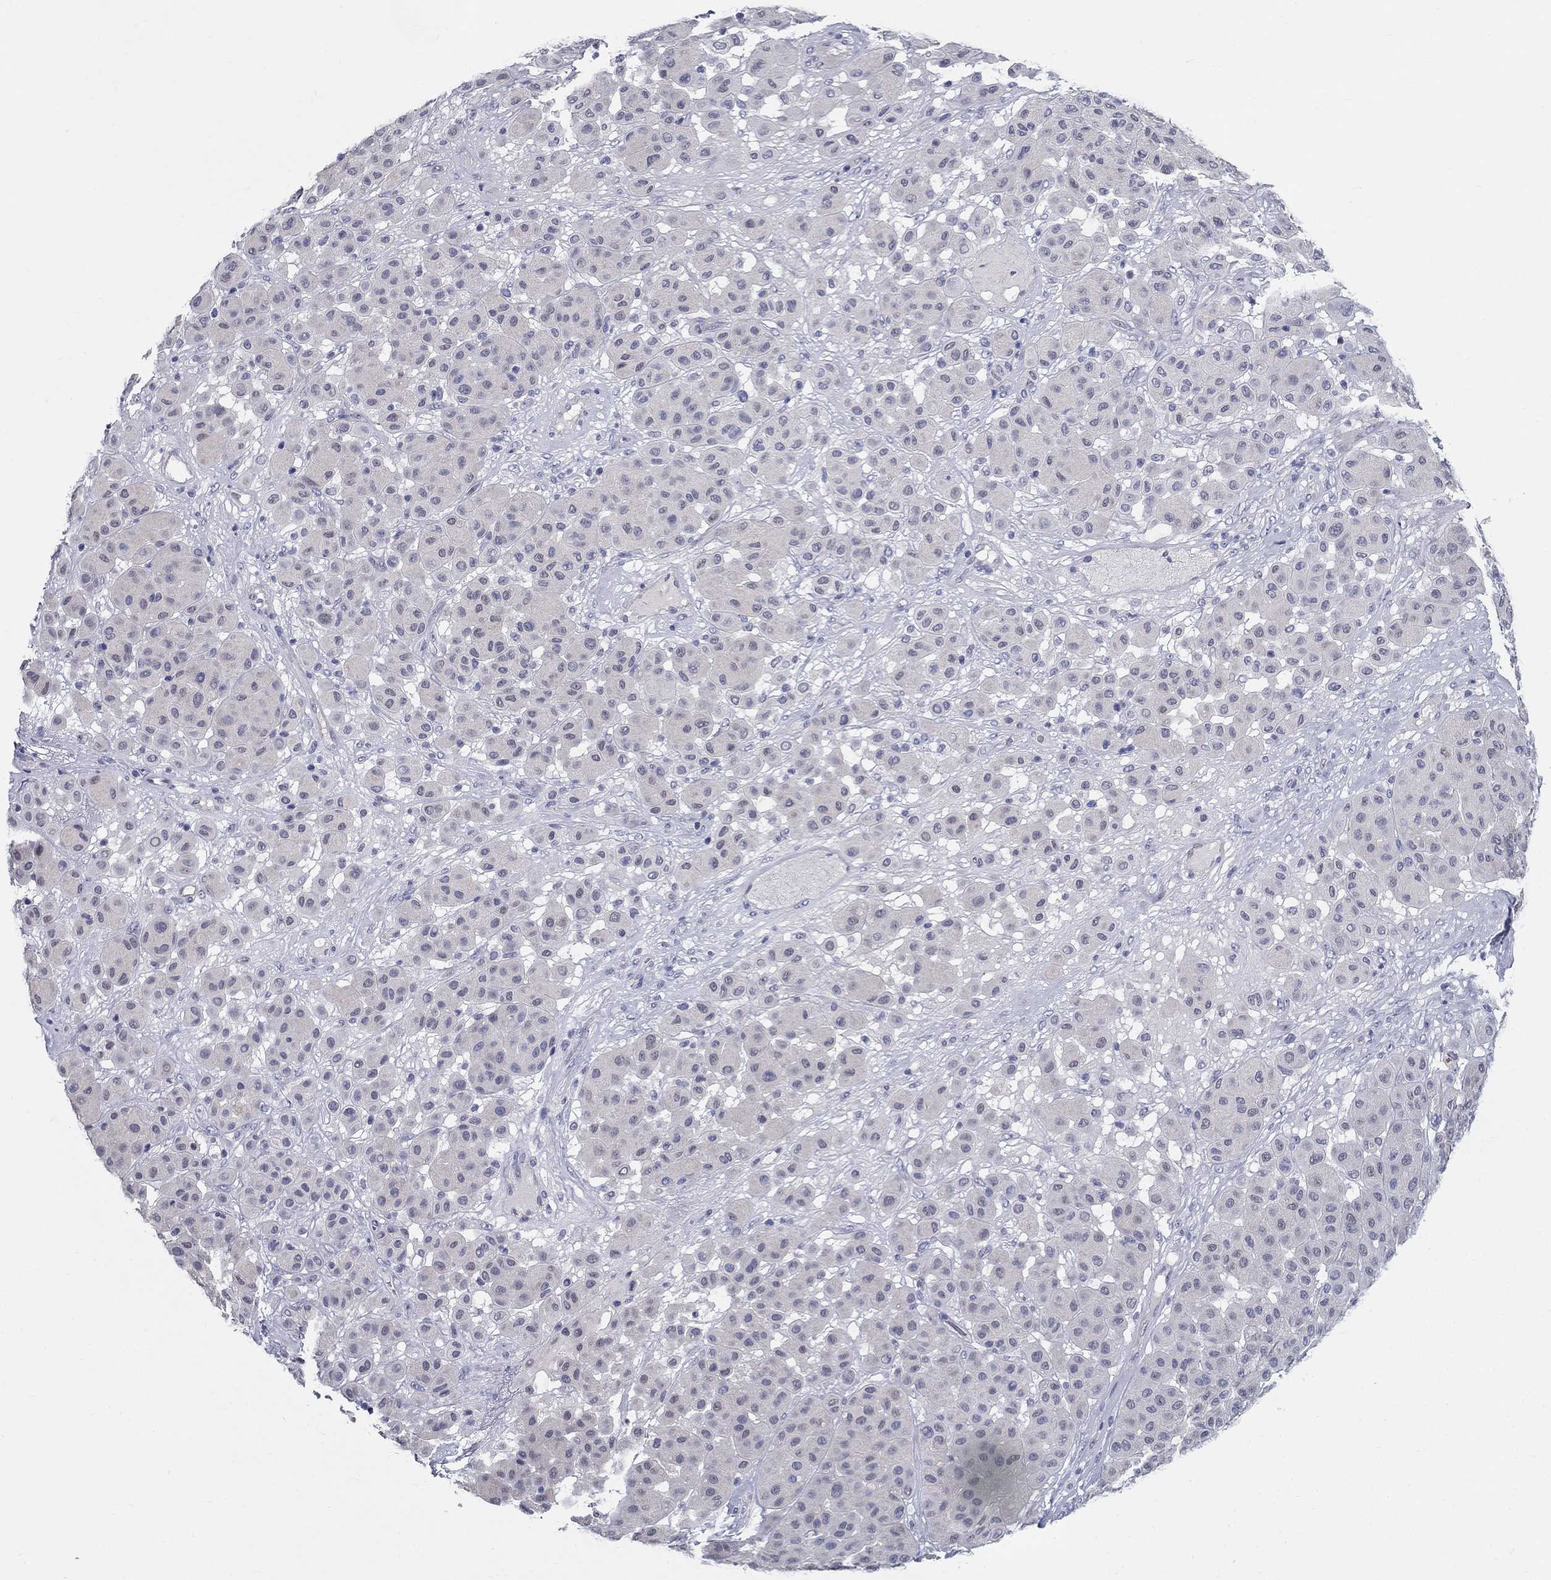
{"staining": {"intensity": "negative", "quantity": "none", "location": "none"}, "tissue": "melanoma", "cell_type": "Tumor cells", "image_type": "cancer", "snomed": [{"axis": "morphology", "description": "Malignant melanoma, Metastatic site"}, {"axis": "topography", "description": "Smooth muscle"}], "caption": "Tumor cells show no significant staining in melanoma.", "gene": "GUCA1A", "patient": {"sex": "male", "age": 41}}